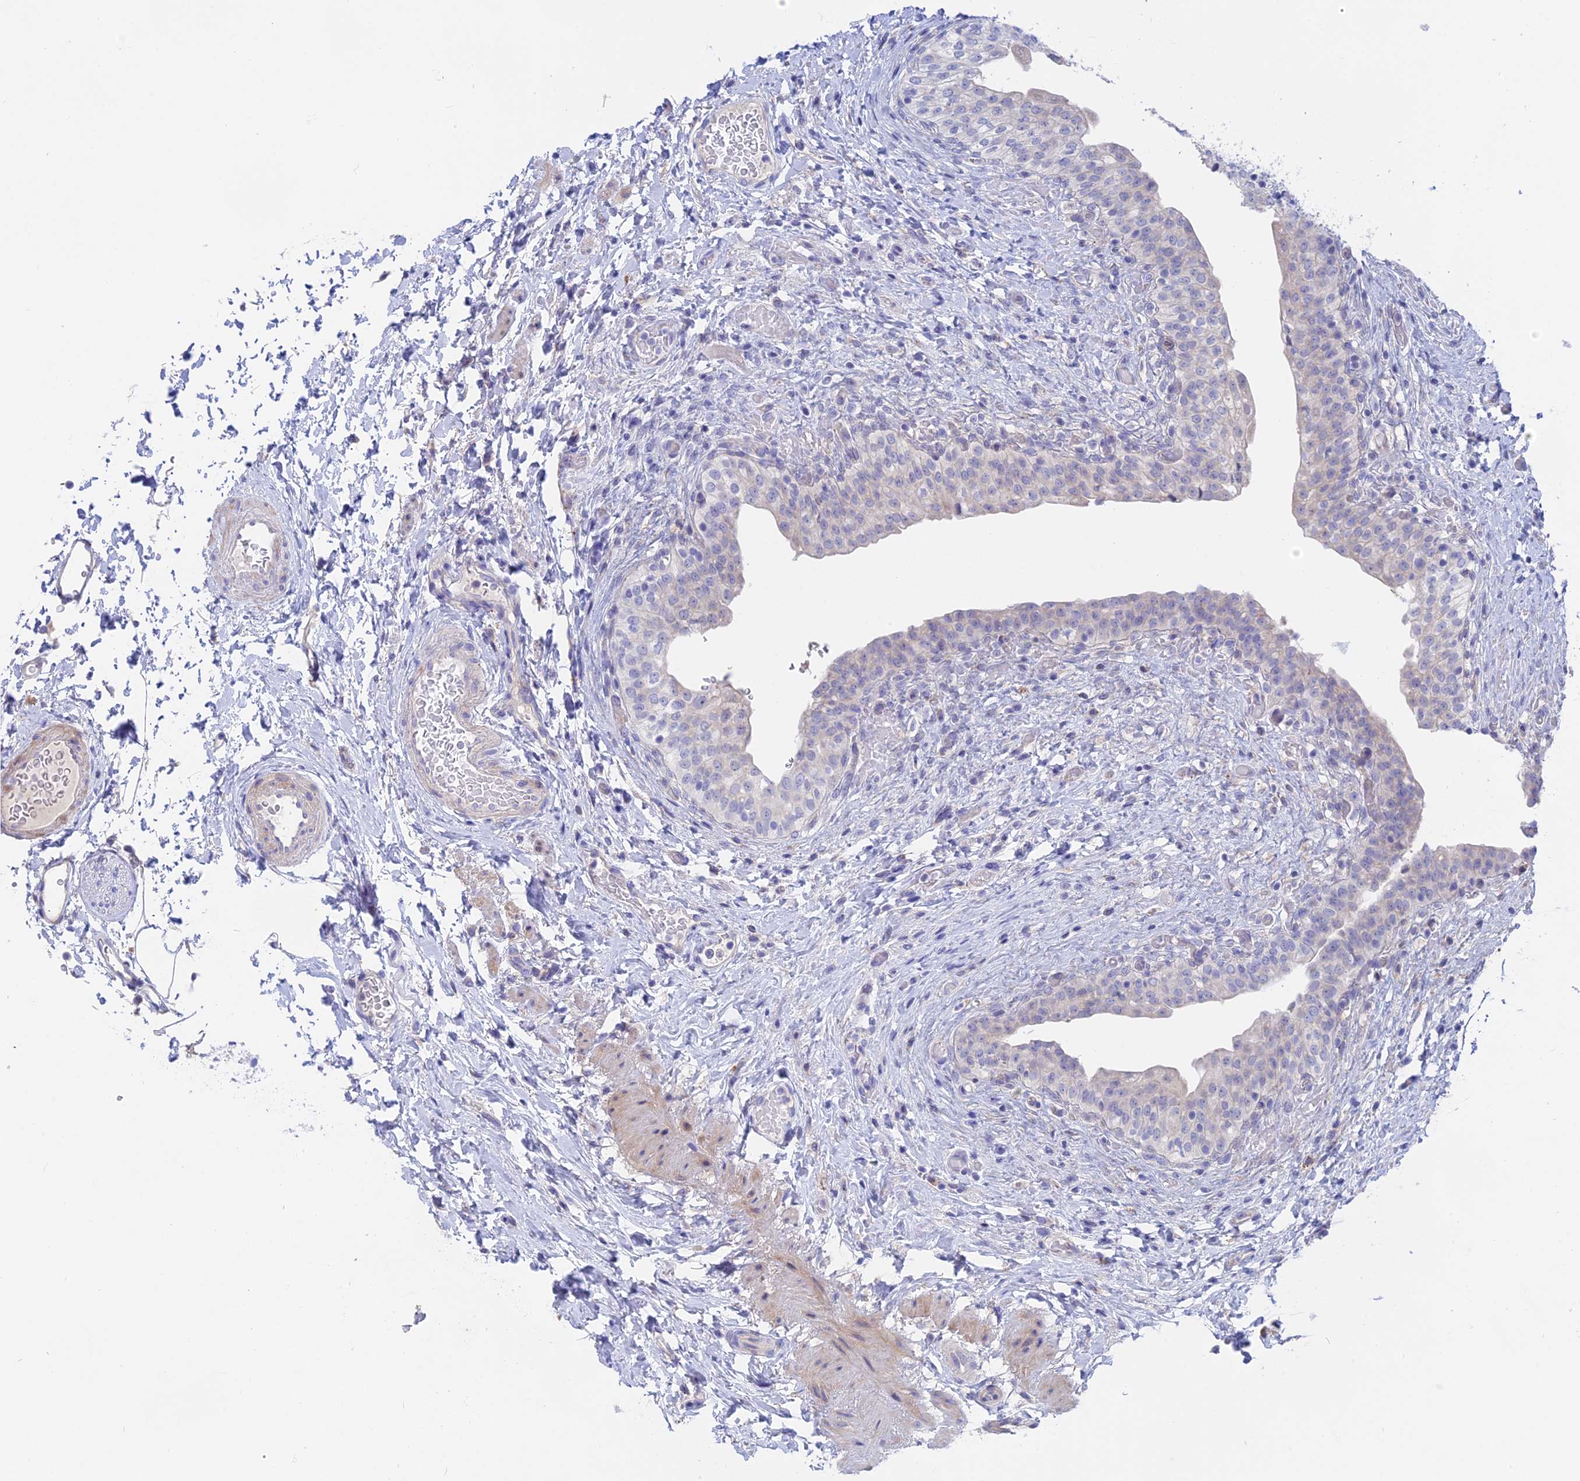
{"staining": {"intensity": "negative", "quantity": "none", "location": "none"}, "tissue": "urinary bladder", "cell_type": "Urothelial cells", "image_type": "normal", "snomed": [{"axis": "morphology", "description": "Normal tissue, NOS"}, {"axis": "topography", "description": "Urinary bladder"}], "caption": "IHC micrograph of benign urinary bladder: urinary bladder stained with DAB demonstrates no significant protein positivity in urothelial cells. (DAB IHC with hematoxylin counter stain).", "gene": "GLB1L", "patient": {"sex": "male", "age": 69}}